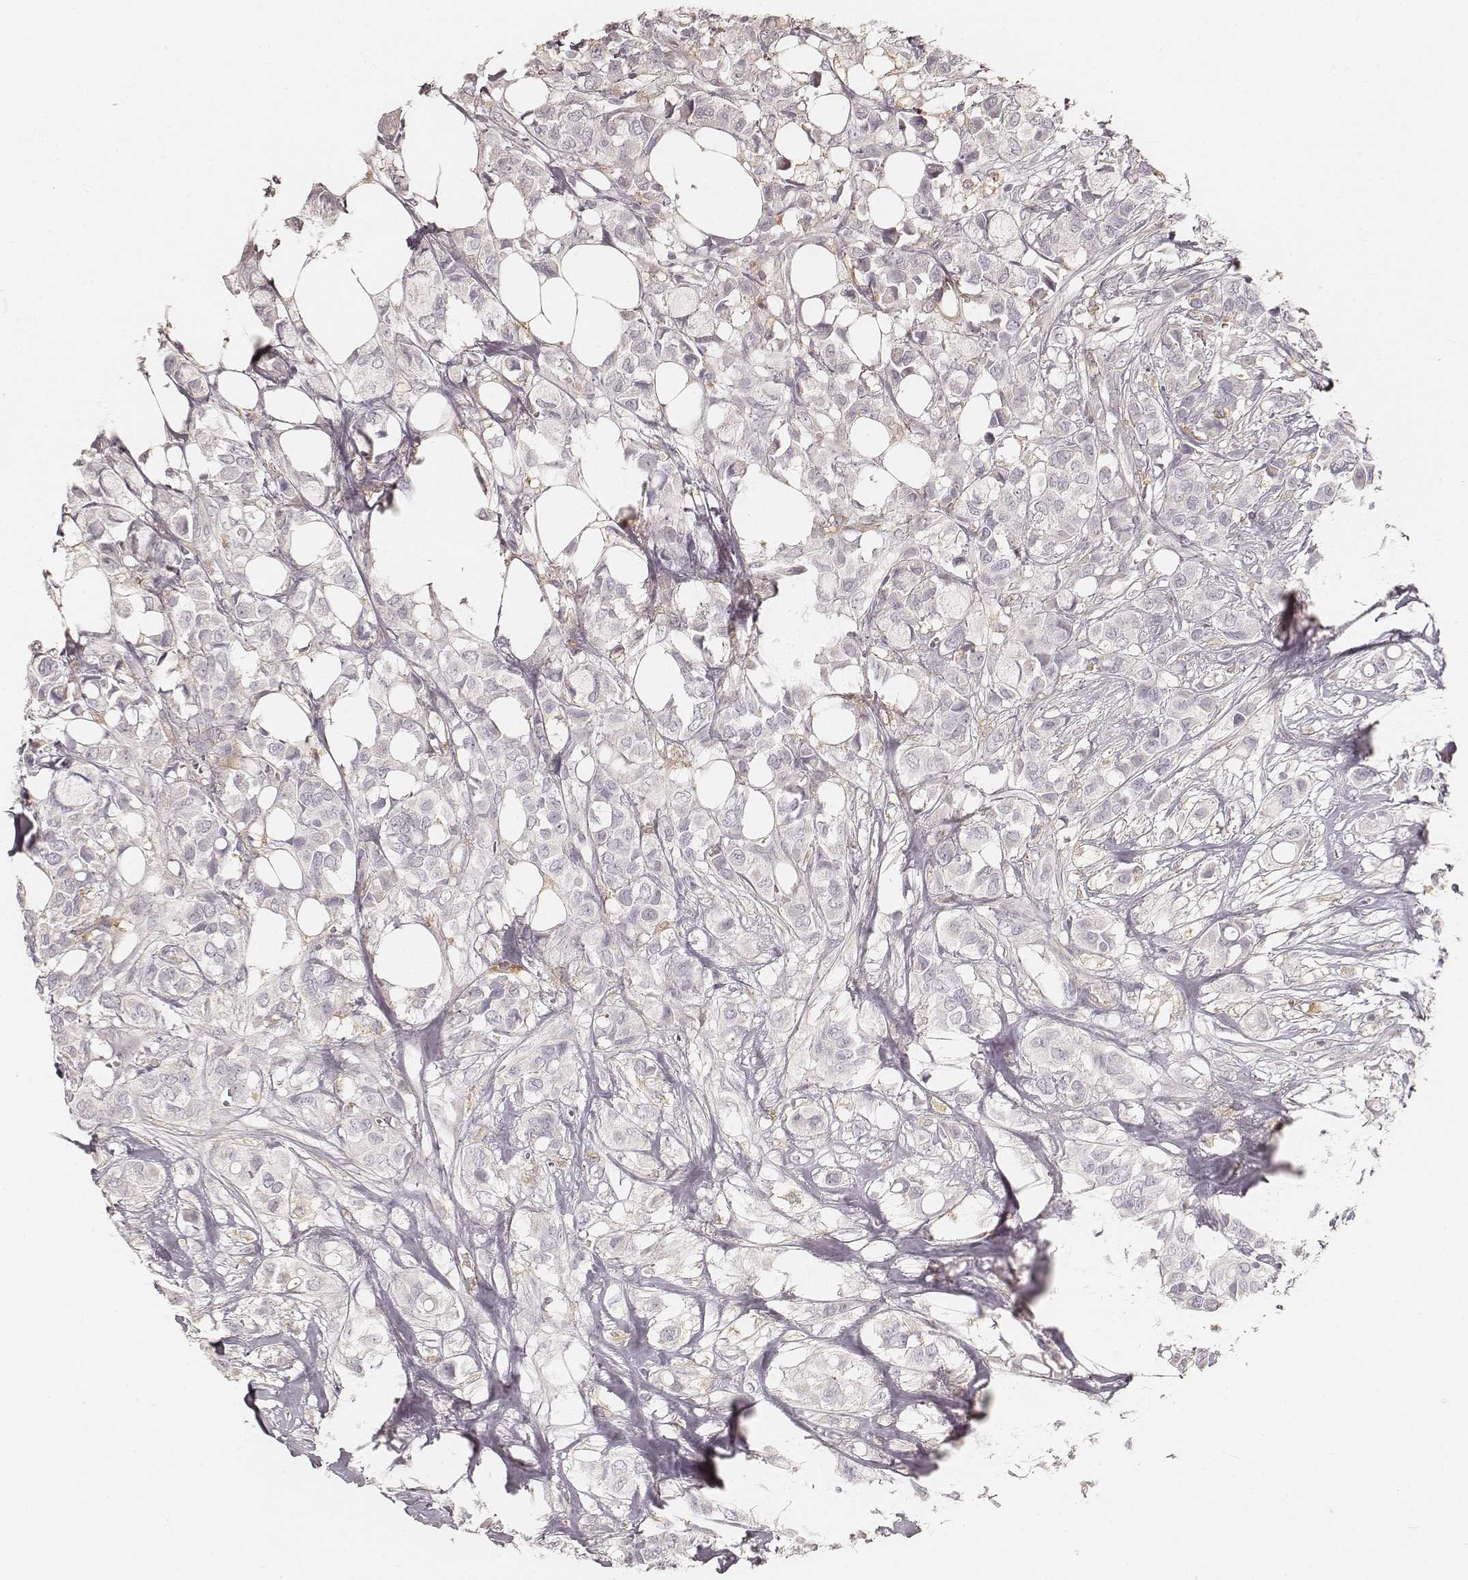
{"staining": {"intensity": "negative", "quantity": "none", "location": "none"}, "tissue": "breast cancer", "cell_type": "Tumor cells", "image_type": "cancer", "snomed": [{"axis": "morphology", "description": "Duct carcinoma"}, {"axis": "topography", "description": "Breast"}], "caption": "This is a histopathology image of immunohistochemistry staining of breast cancer, which shows no staining in tumor cells. Nuclei are stained in blue.", "gene": "FMNL2", "patient": {"sex": "female", "age": 85}}